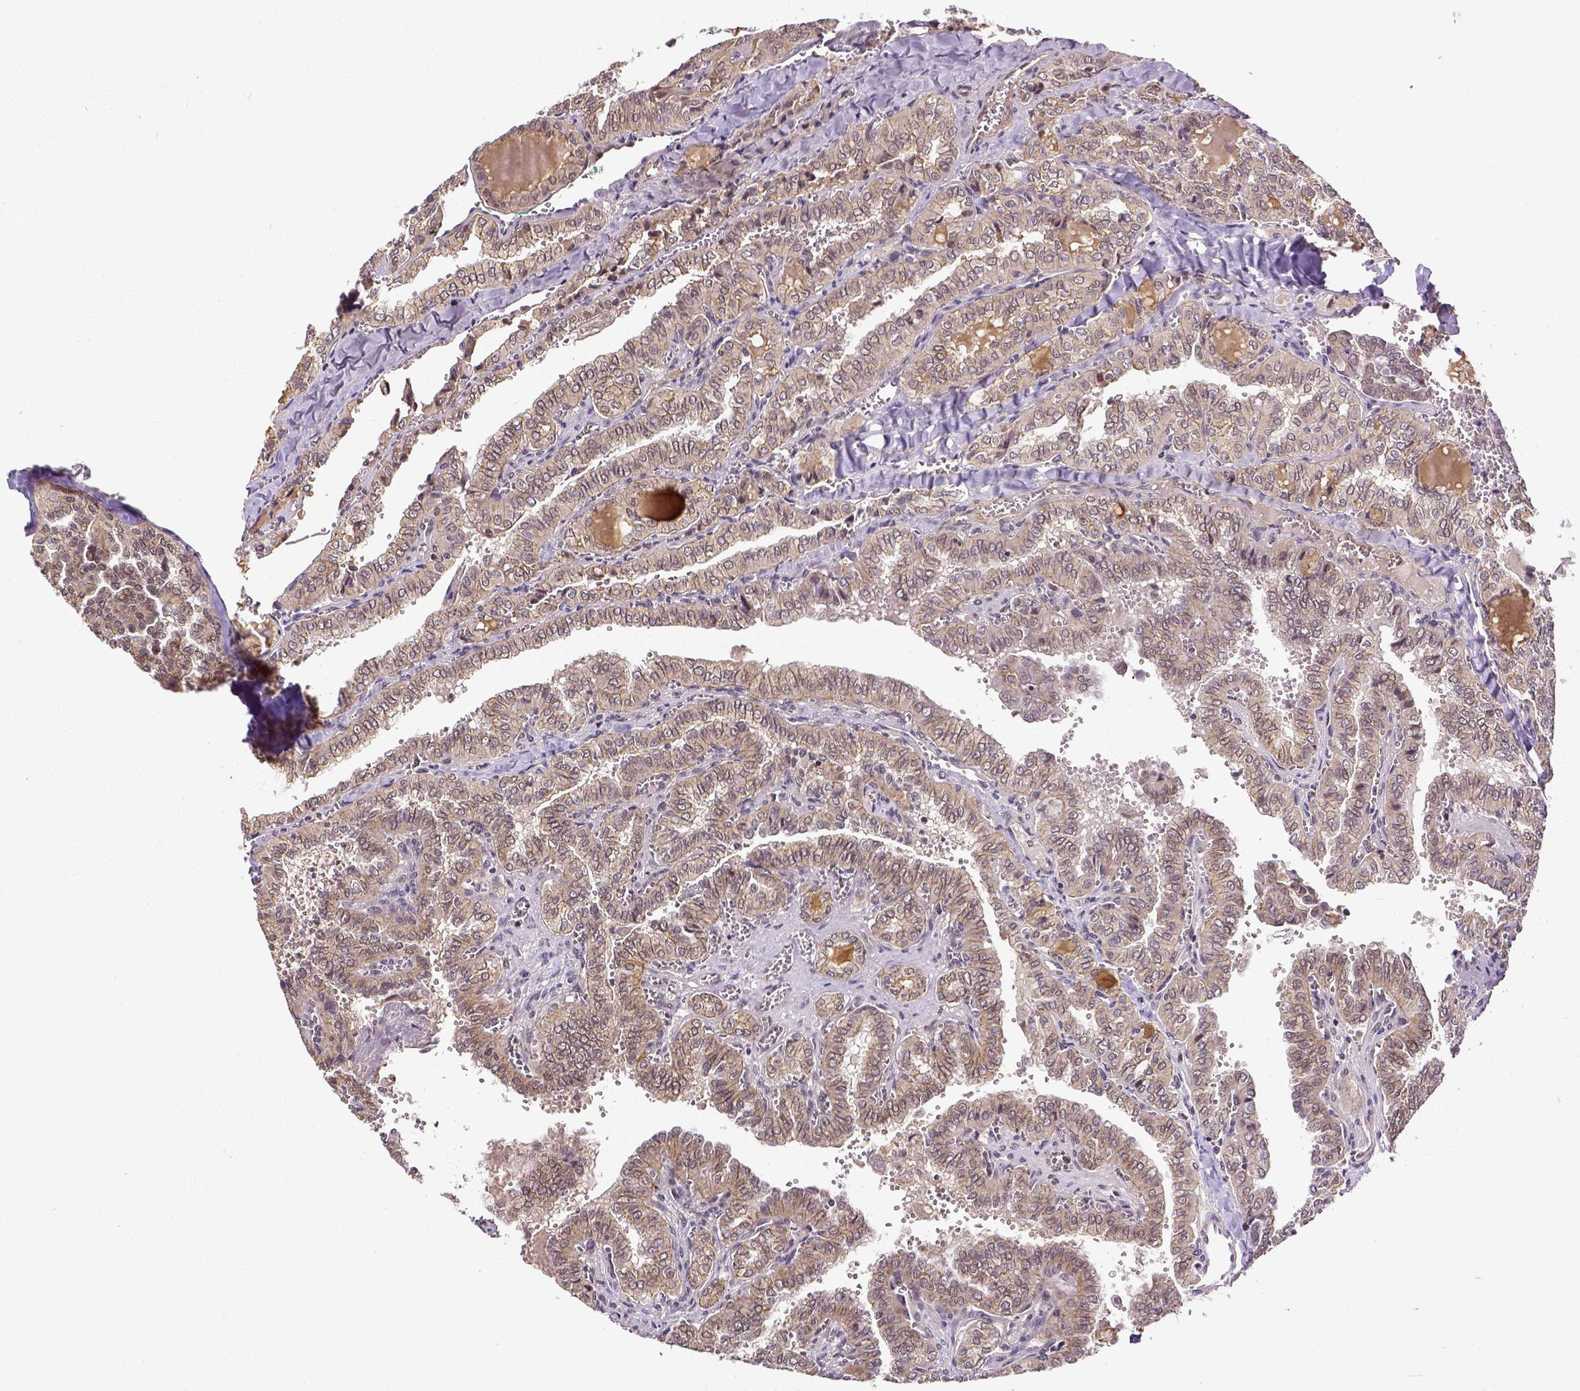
{"staining": {"intensity": "weak", "quantity": ">75%", "location": "cytoplasmic/membranous"}, "tissue": "thyroid cancer", "cell_type": "Tumor cells", "image_type": "cancer", "snomed": [{"axis": "morphology", "description": "Papillary adenocarcinoma, NOS"}, {"axis": "topography", "description": "Thyroid gland"}], "caption": "Weak cytoplasmic/membranous expression for a protein is identified in about >75% of tumor cells of papillary adenocarcinoma (thyroid) using immunohistochemistry.", "gene": "DICER1", "patient": {"sex": "female", "age": 41}}